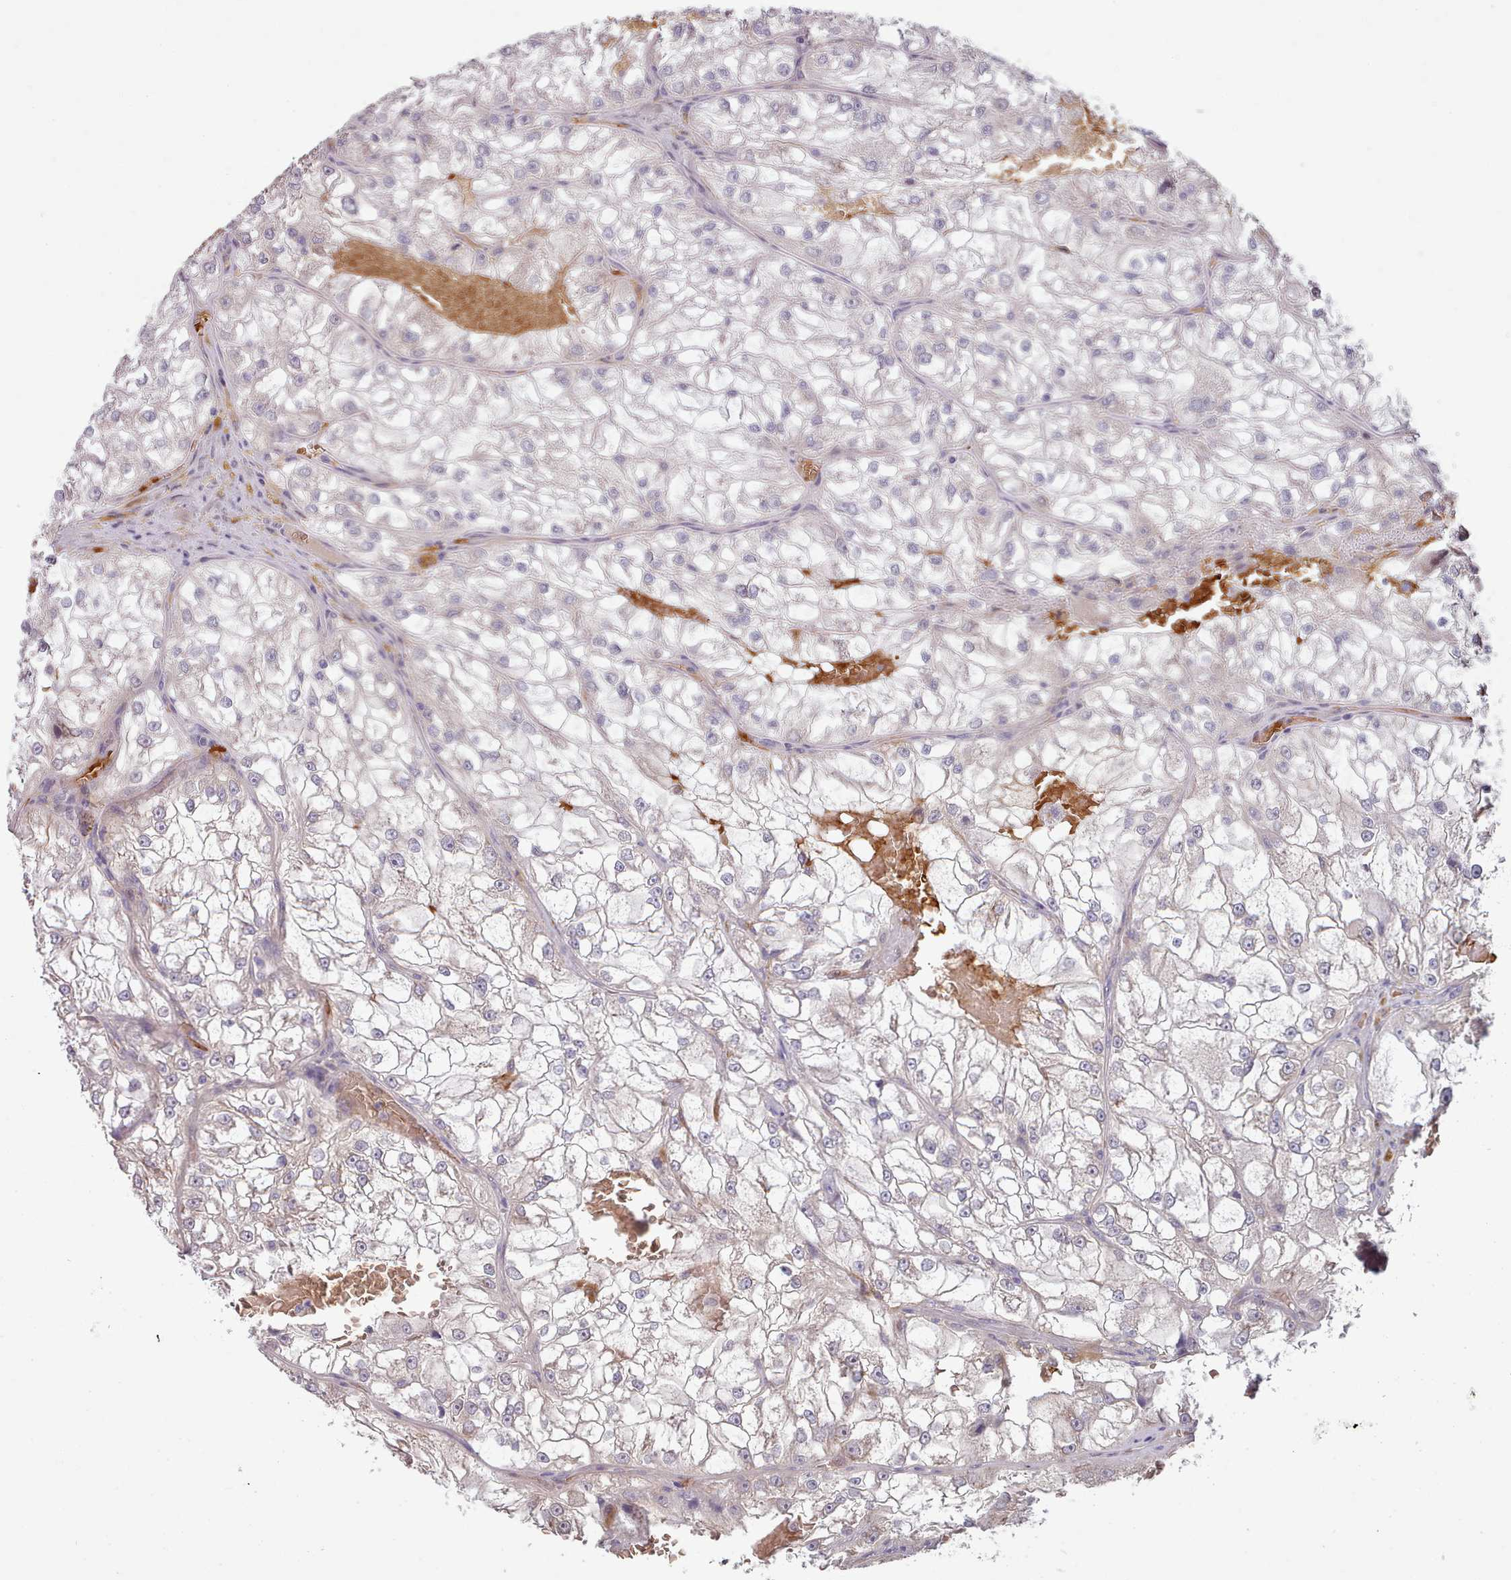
{"staining": {"intensity": "negative", "quantity": "none", "location": "none"}, "tissue": "renal cancer", "cell_type": "Tumor cells", "image_type": "cancer", "snomed": [{"axis": "morphology", "description": "Adenocarcinoma, NOS"}, {"axis": "topography", "description": "Kidney"}], "caption": "Renal cancer (adenocarcinoma) stained for a protein using immunohistochemistry (IHC) exhibits no expression tumor cells.", "gene": "CLNS1A", "patient": {"sex": "female", "age": 72}}